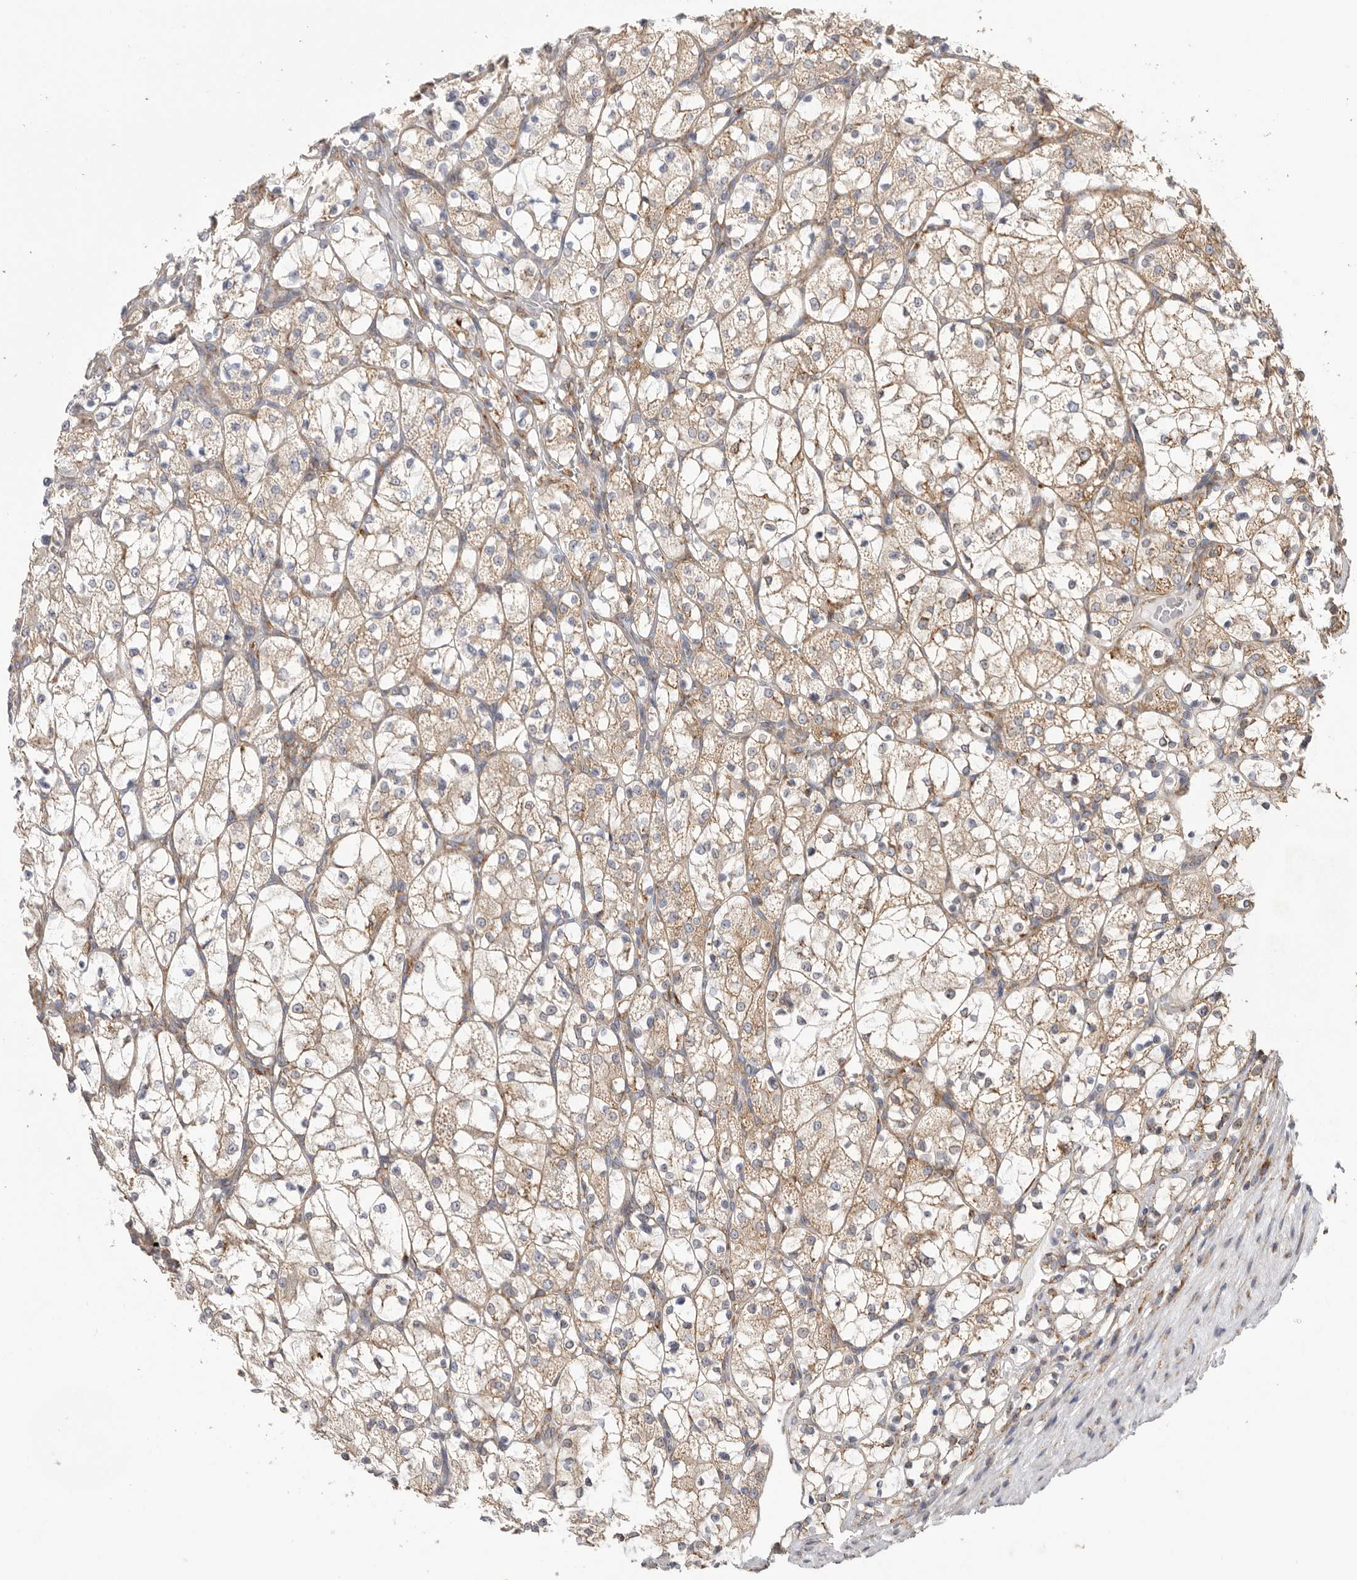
{"staining": {"intensity": "weak", "quantity": "25%-75%", "location": "cytoplasmic/membranous"}, "tissue": "renal cancer", "cell_type": "Tumor cells", "image_type": "cancer", "snomed": [{"axis": "morphology", "description": "Adenocarcinoma, NOS"}, {"axis": "topography", "description": "Kidney"}], "caption": "Weak cytoplasmic/membranous expression for a protein is appreciated in about 25%-75% of tumor cells of renal cancer (adenocarcinoma) using immunohistochemistry (IHC).", "gene": "SERBP1", "patient": {"sex": "female", "age": 69}}